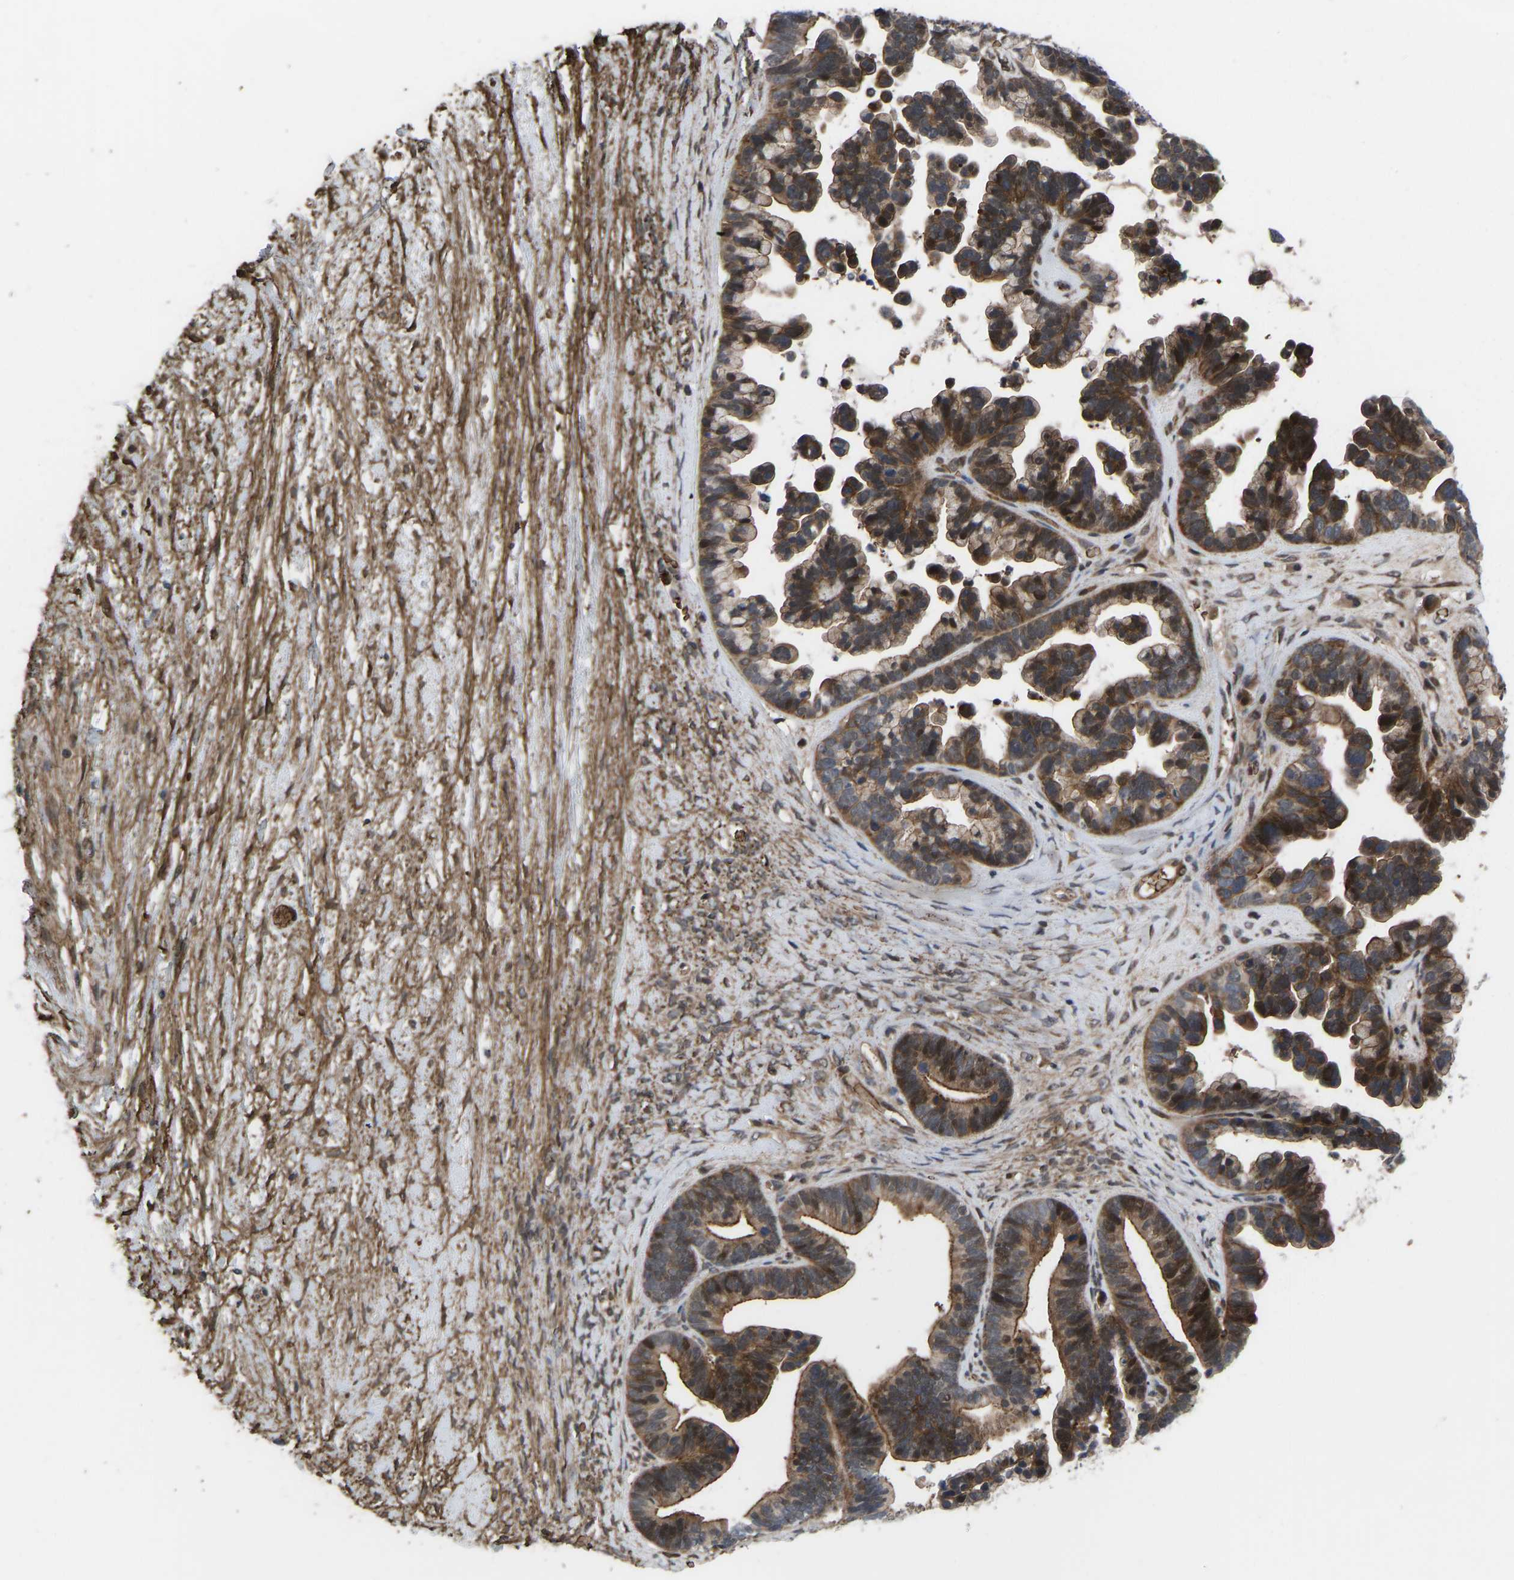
{"staining": {"intensity": "moderate", "quantity": ">75%", "location": "cytoplasmic/membranous,nuclear"}, "tissue": "ovarian cancer", "cell_type": "Tumor cells", "image_type": "cancer", "snomed": [{"axis": "morphology", "description": "Cystadenocarcinoma, serous, NOS"}, {"axis": "topography", "description": "Ovary"}], "caption": "Moderate cytoplasmic/membranous and nuclear positivity for a protein is seen in approximately >75% of tumor cells of ovarian serous cystadenocarcinoma using immunohistochemistry (IHC).", "gene": "CYP7B1", "patient": {"sex": "female", "age": 56}}